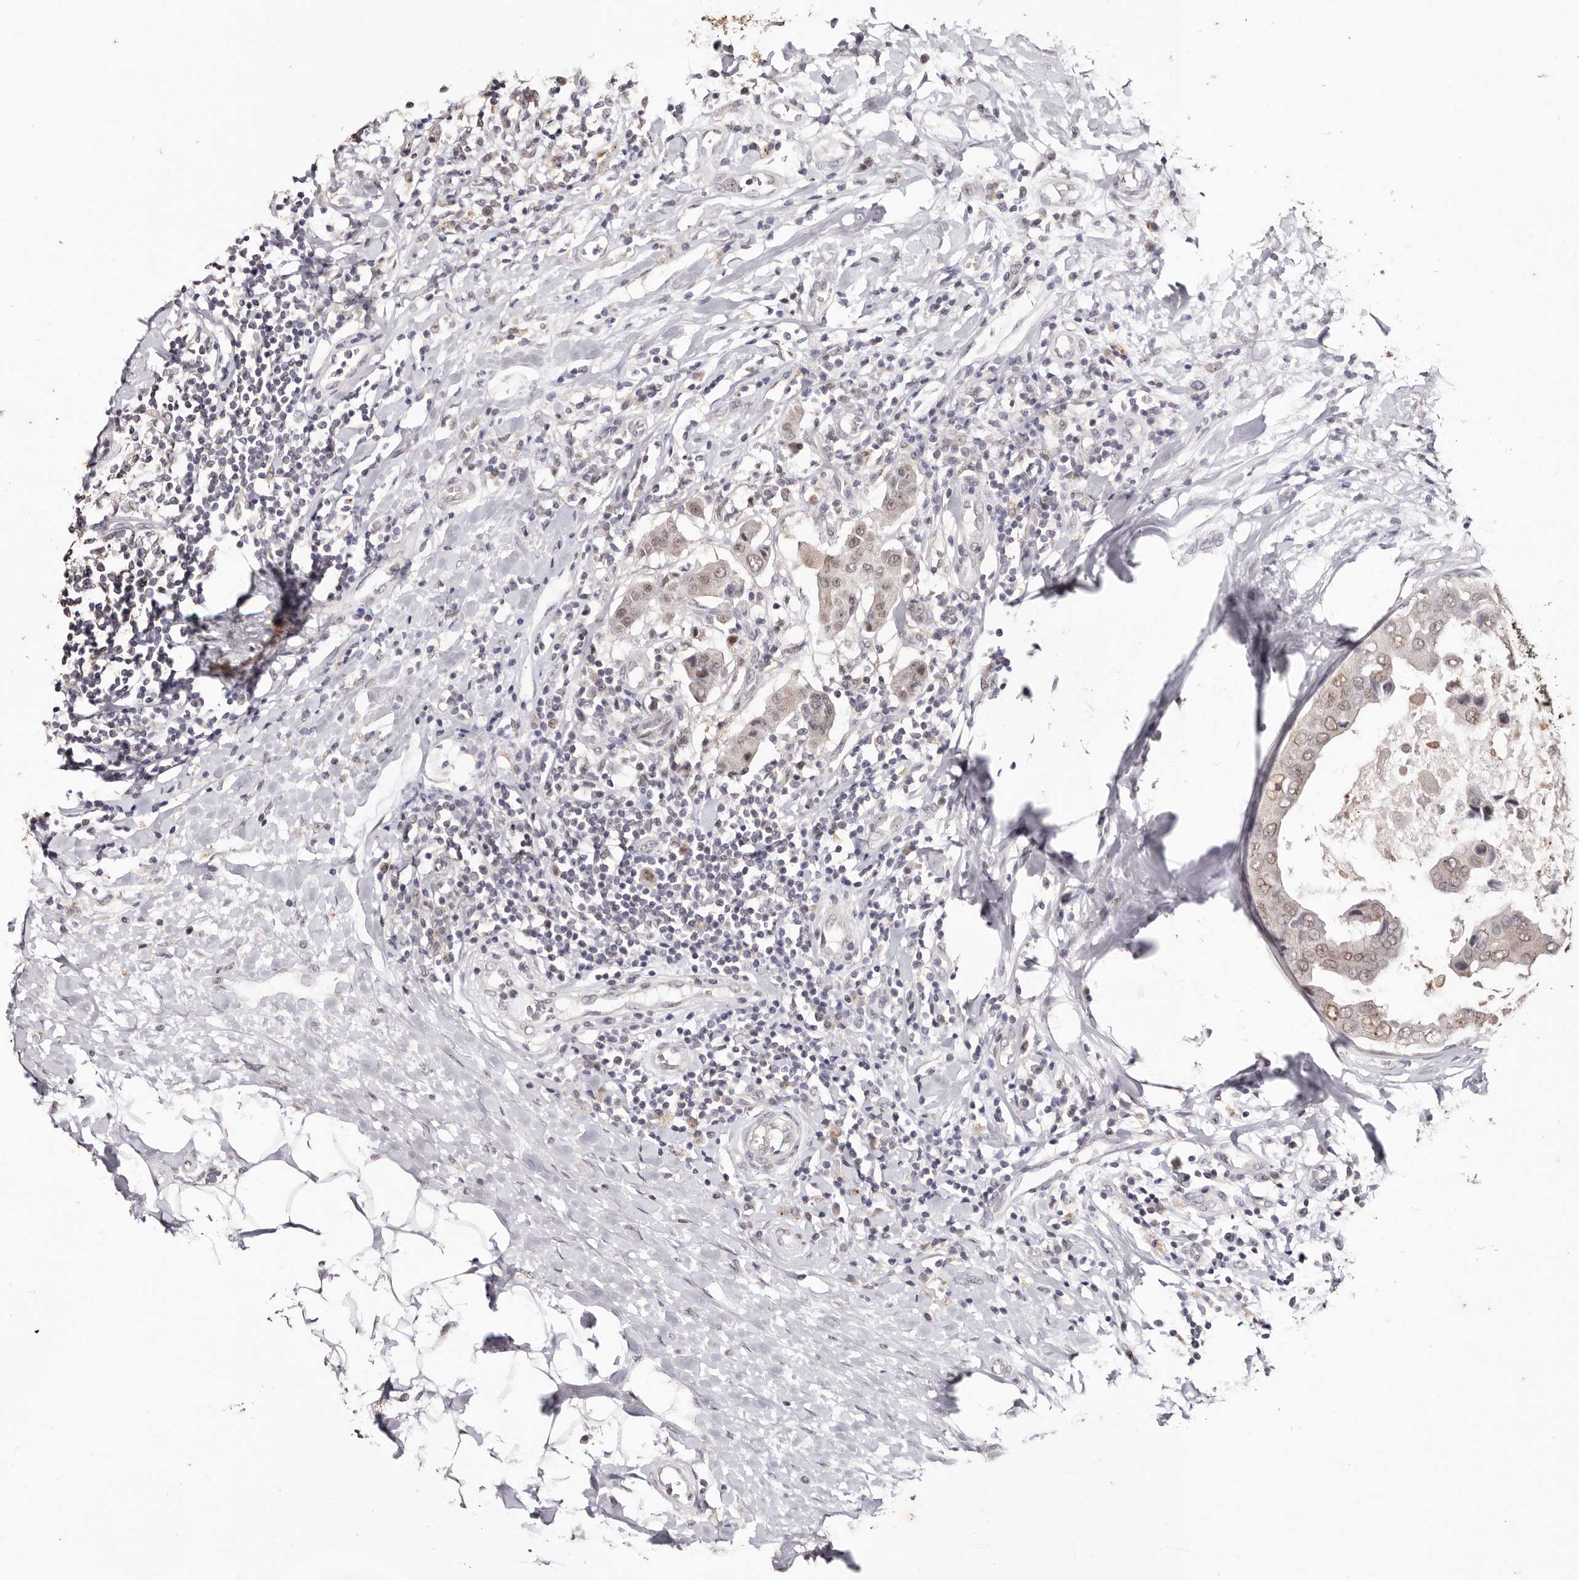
{"staining": {"intensity": "weak", "quantity": ">75%", "location": "nuclear"}, "tissue": "breast cancer", "cell_type": "Tumor cells", "image_type": "cancer", "snomed": [{"axis": "morphology", "description": "Duct carcinoma"}, {"axis": "topography", "description": "Breast"}], "caption": "DAB immunohistochemical staining of human breast cancer (infiltrating ductal carcinoma) reveals weak nuclear protein staining in approximately >75% of tumor cells.", "gene": "TYW3", "patient": {"sex": "female", "age": 27}}